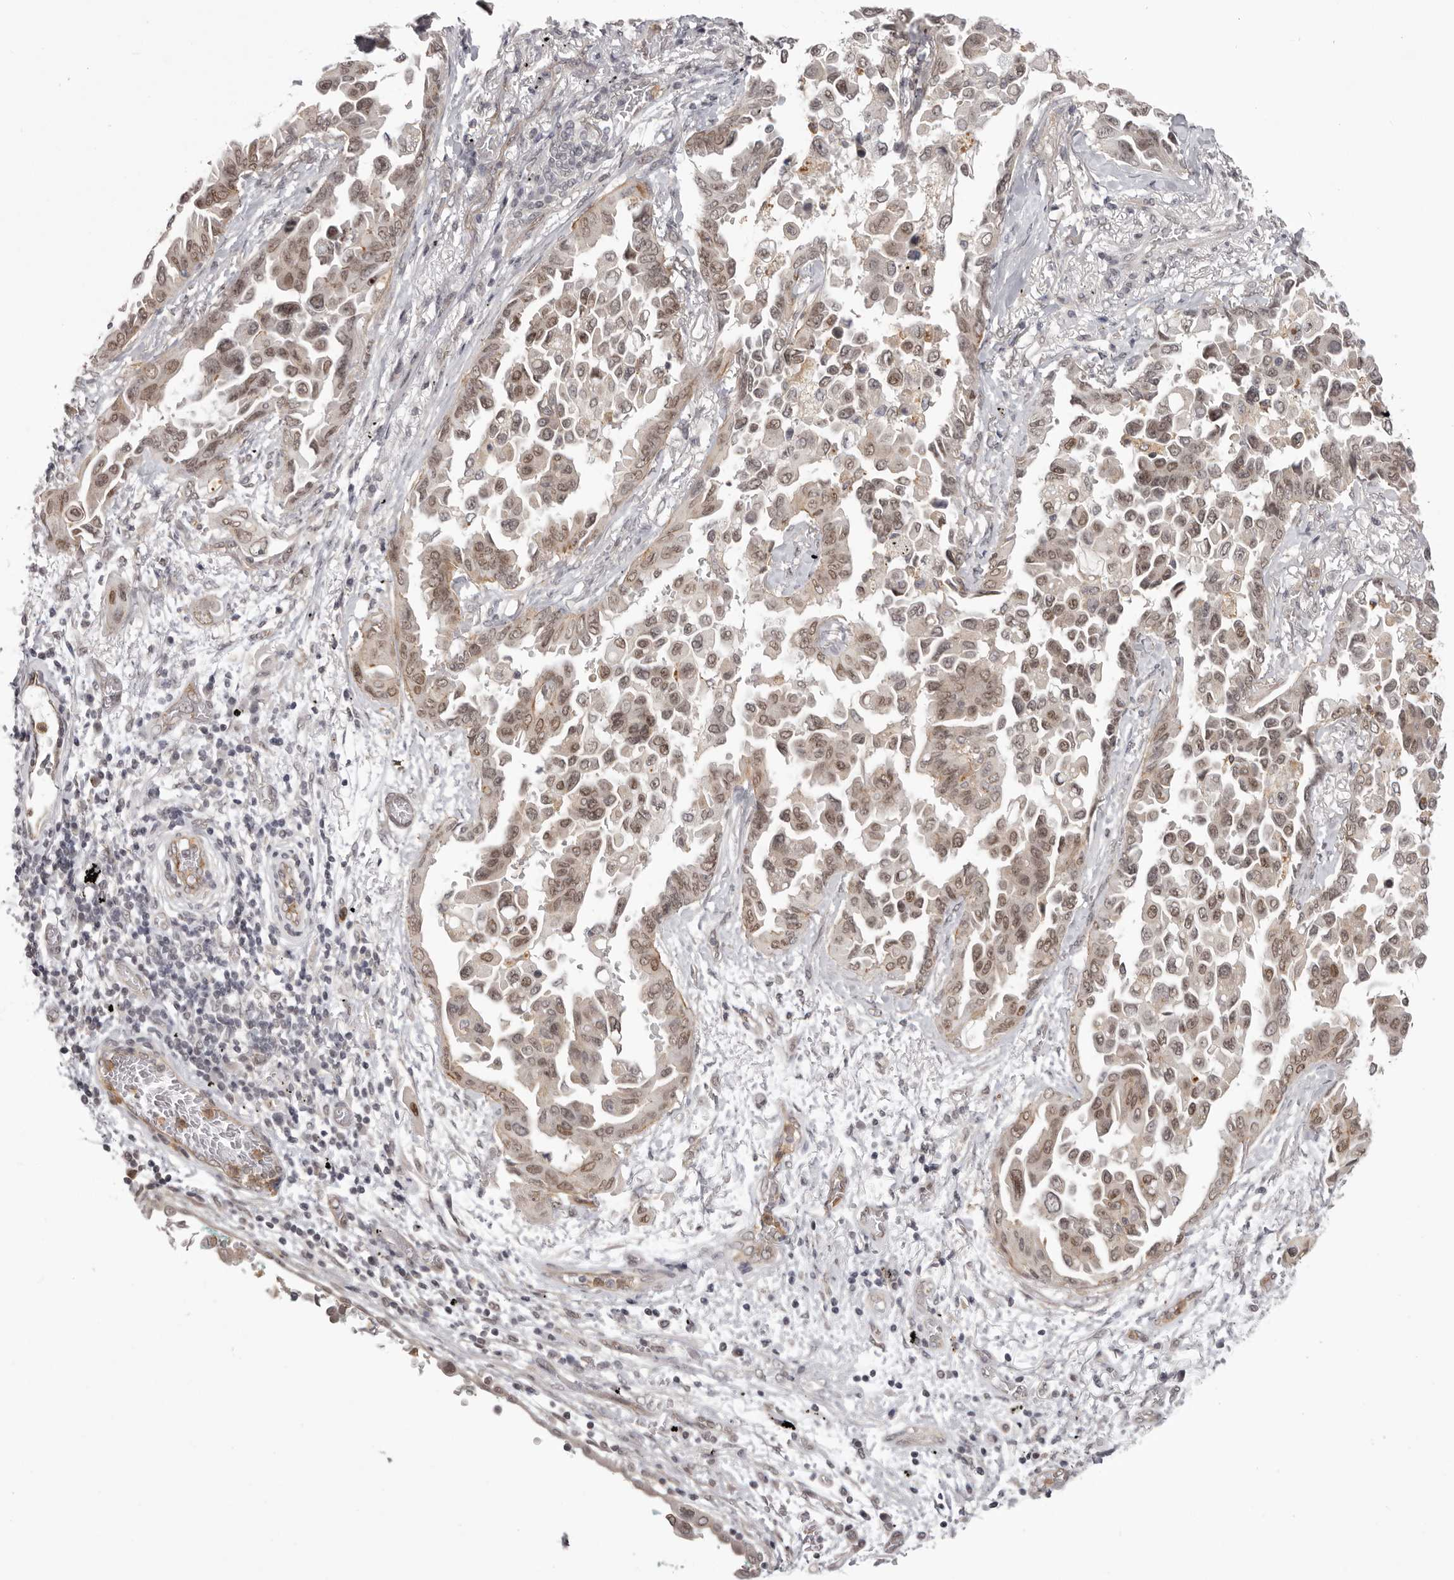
{"staining": {"intensity": "moderate", "quantity": ">75%", "location": "nuclear"}, "tissue": "lung cancer", "cell_type": "Tumor cells", "image_type": "cancer", "snomed": [{"axis": "morphology", "description": "Adenocarcinoma, NOS"}, {"axis": "topography", "description": "Lung"}], "caption": "Lung cancer tissue demonstrates moderate nuclear positivity in about >75% of tumor cells Nuclei are stained in blue.", "gene": "RNF2", "patient": {"sex": "female", "age": 67}}